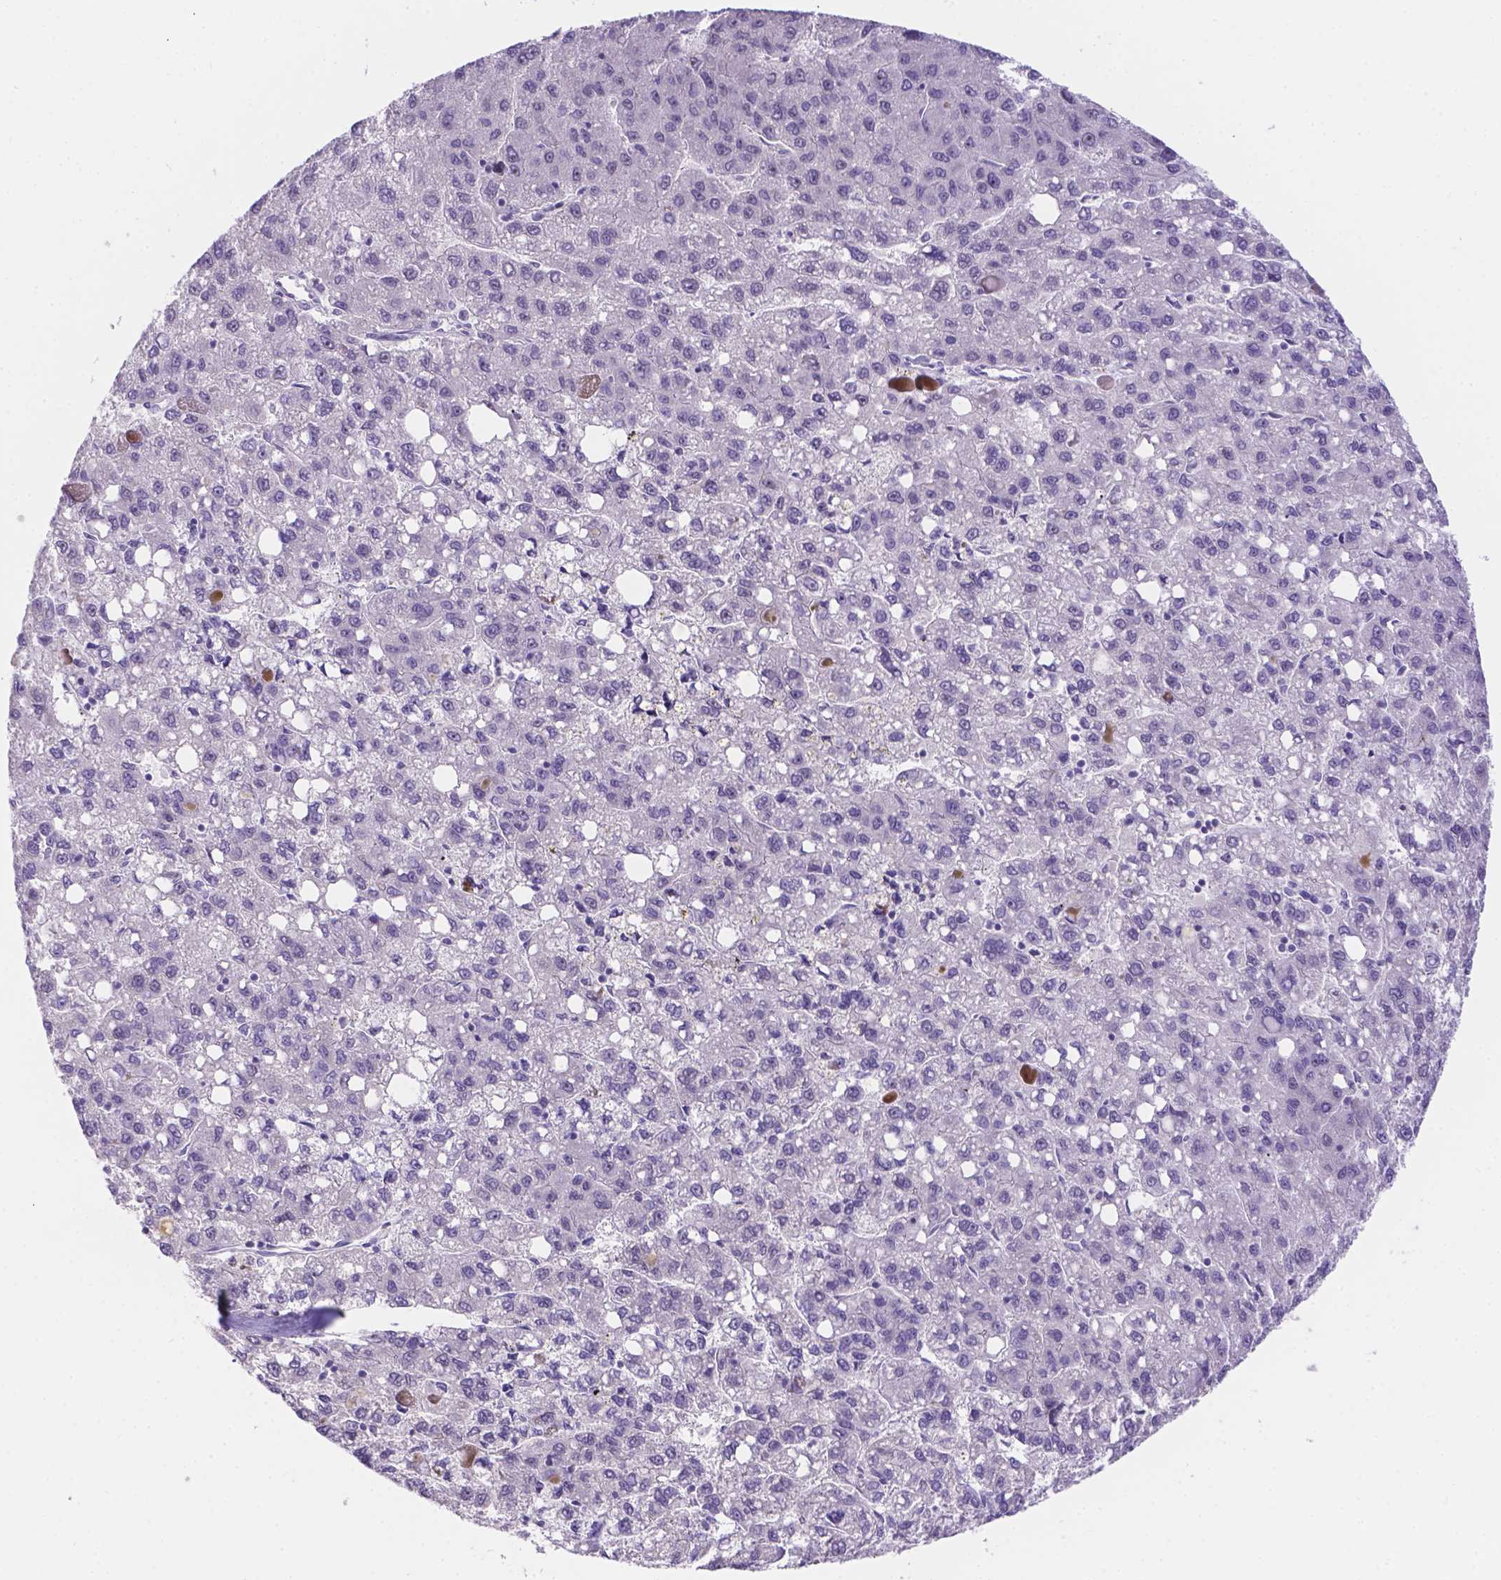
{"staining": {"intensity": "negative", "quantity": "none", "location": "none"}, "tissue": "liver cancer", "cell_type": "Tumor cells", "image_type": "cancer", "snomed": [{"axis": "morphology", "description": "Carcinoma, Hepatocellular, NOS"}, {"axis": "topography", "description": "Liver"}], "caption": "Tumor cells show no significant protein staining in liver cancer. The staining was performed using DAB to visualize the protein expression in brown, while the nuclei were stained in blue with hematoxylin (Magnification: 20x).", "gene": "CD96", "patient": {"sex": "female", "age": 82}}